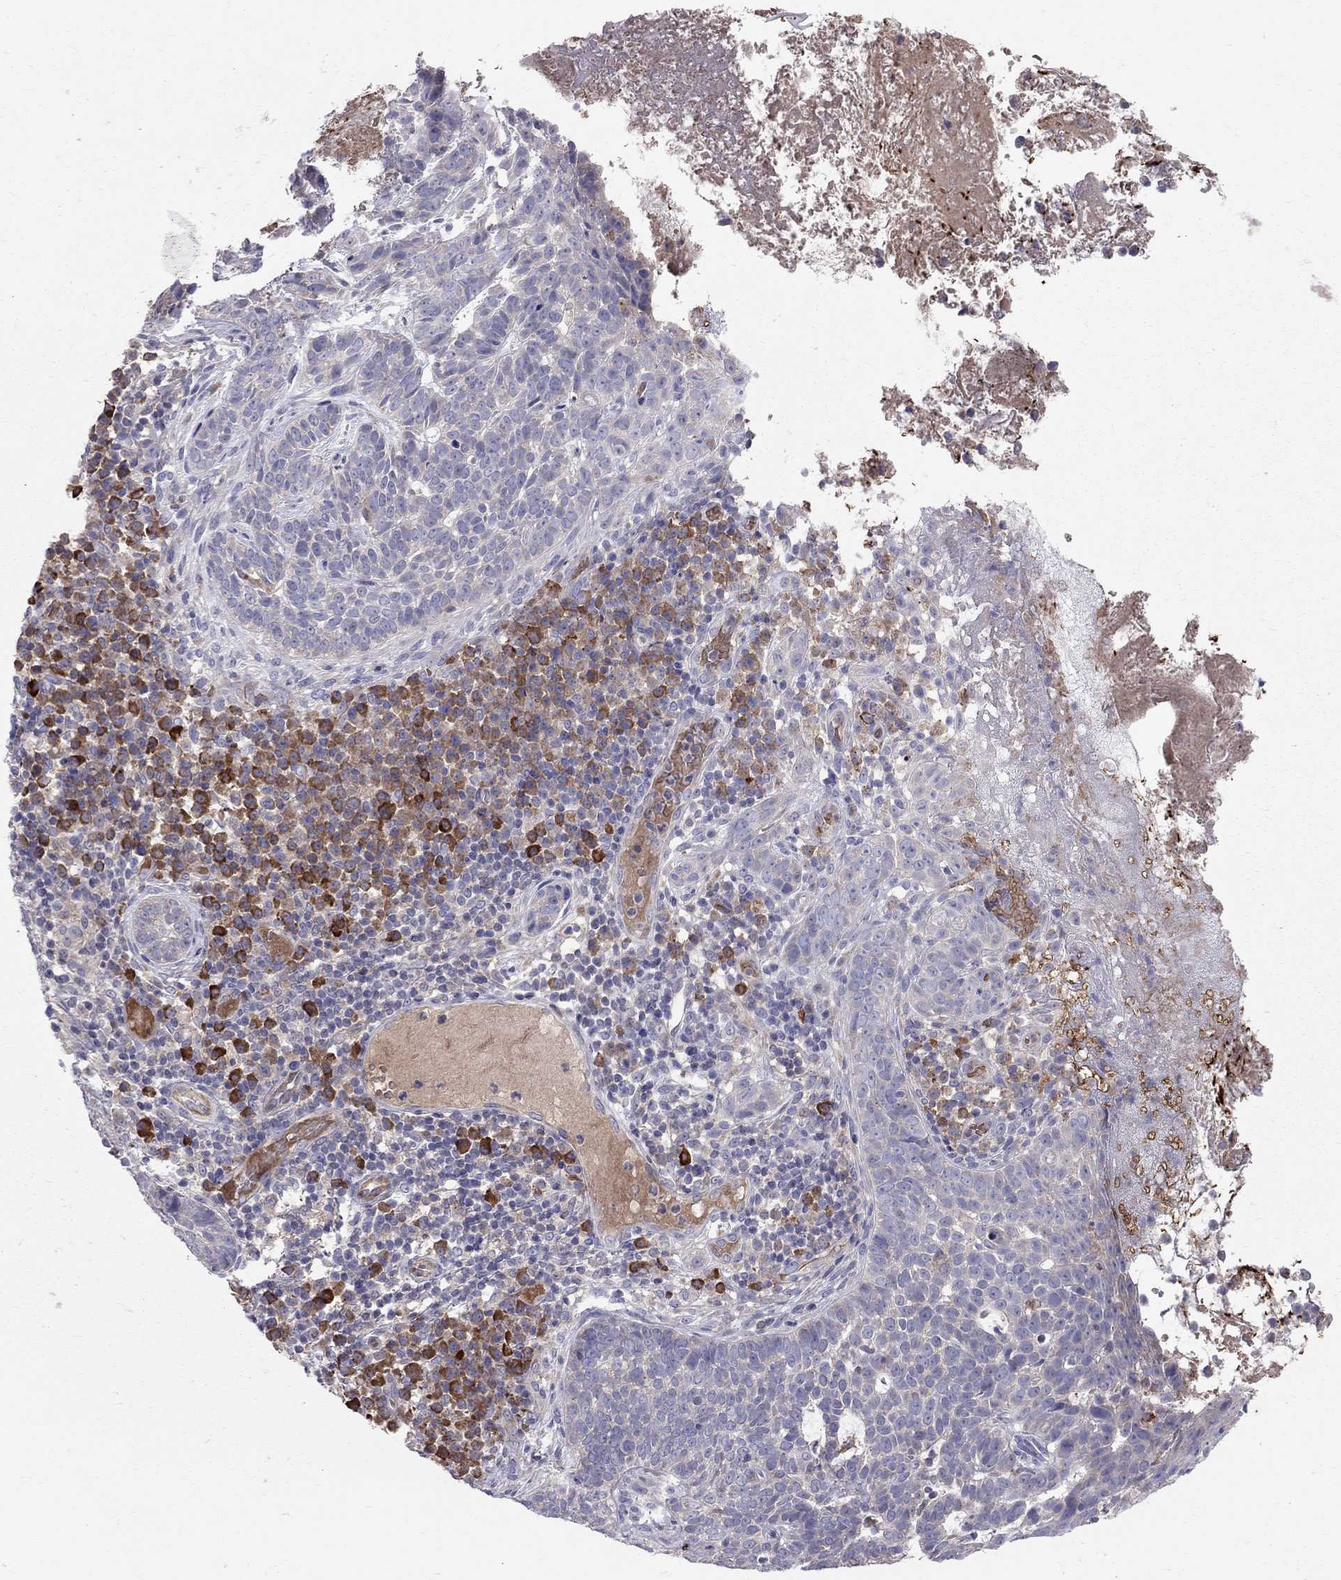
{"staining": {"intensity": "negative", "quantity": "none", "location": "none"}, "tissue": "skin cancer", "cell_type": "Tumor cells", "image_type": "cancer", "snomed": [{"axis": "morphology", "description": "Basal cell carcinoma"}, {"axis": "topography", "description": "Skin"}], "caption": "Skin cancer (basal cell carcinoma) was stained to show a protein in brown. There is no significant staining in tumor cells.", "gene": "PIK3CG", "patient": {"sex": "female", "age": 69}}